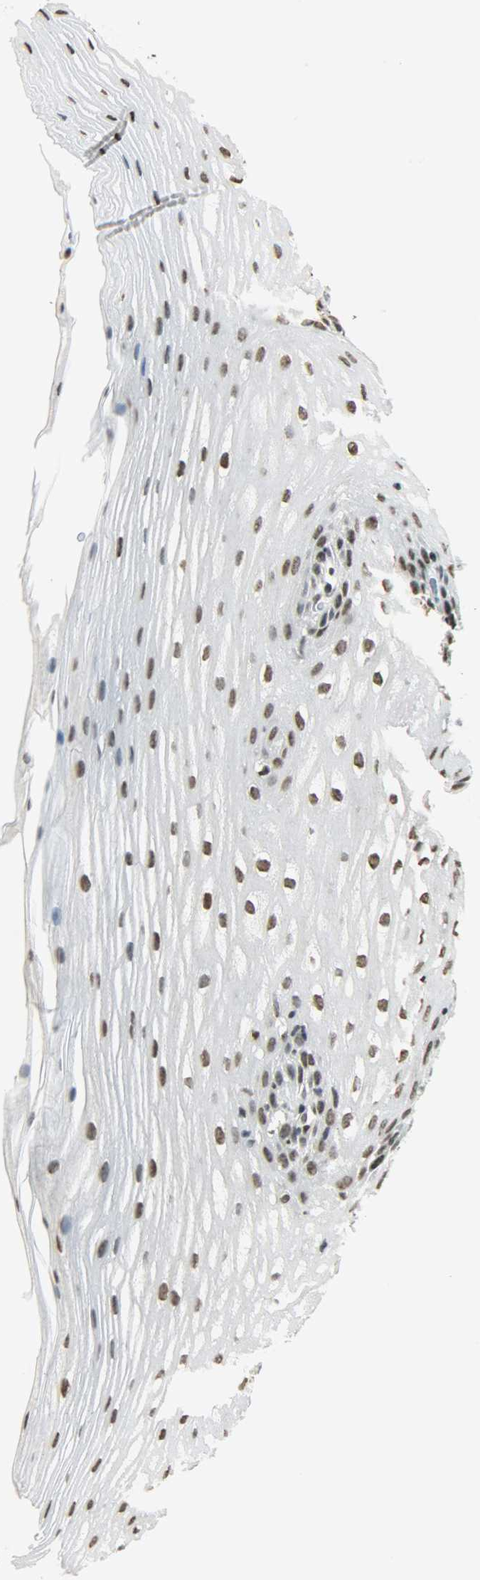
{"staining": {"intensity": "moderate", "quantity": "25%-75%", "location": "nuclear"}, "tissue": "esophagus", "cell_type": "Squamous epithelial cells", "image_type": "normal", "snomed": [{"axis": "morphology", "description": "Normal tissue, NOS"}, {"axis": "topography", "description": "Esophagus"}], "caption": "High-magnification brightfield microscopy of benign esophagus stained with DAB (3,3'-diaminobenzidine) (brown) and counterstained with hematoxylin (blue). squamous epithelial cells exhibit moderate nuclear expression is appreciated in about25%-75% of cells. The protein is shown in brown color, while the nuclei are stained blue.", "gene": "MYEF2", "patient": {"sex": "female", "age": 70}}